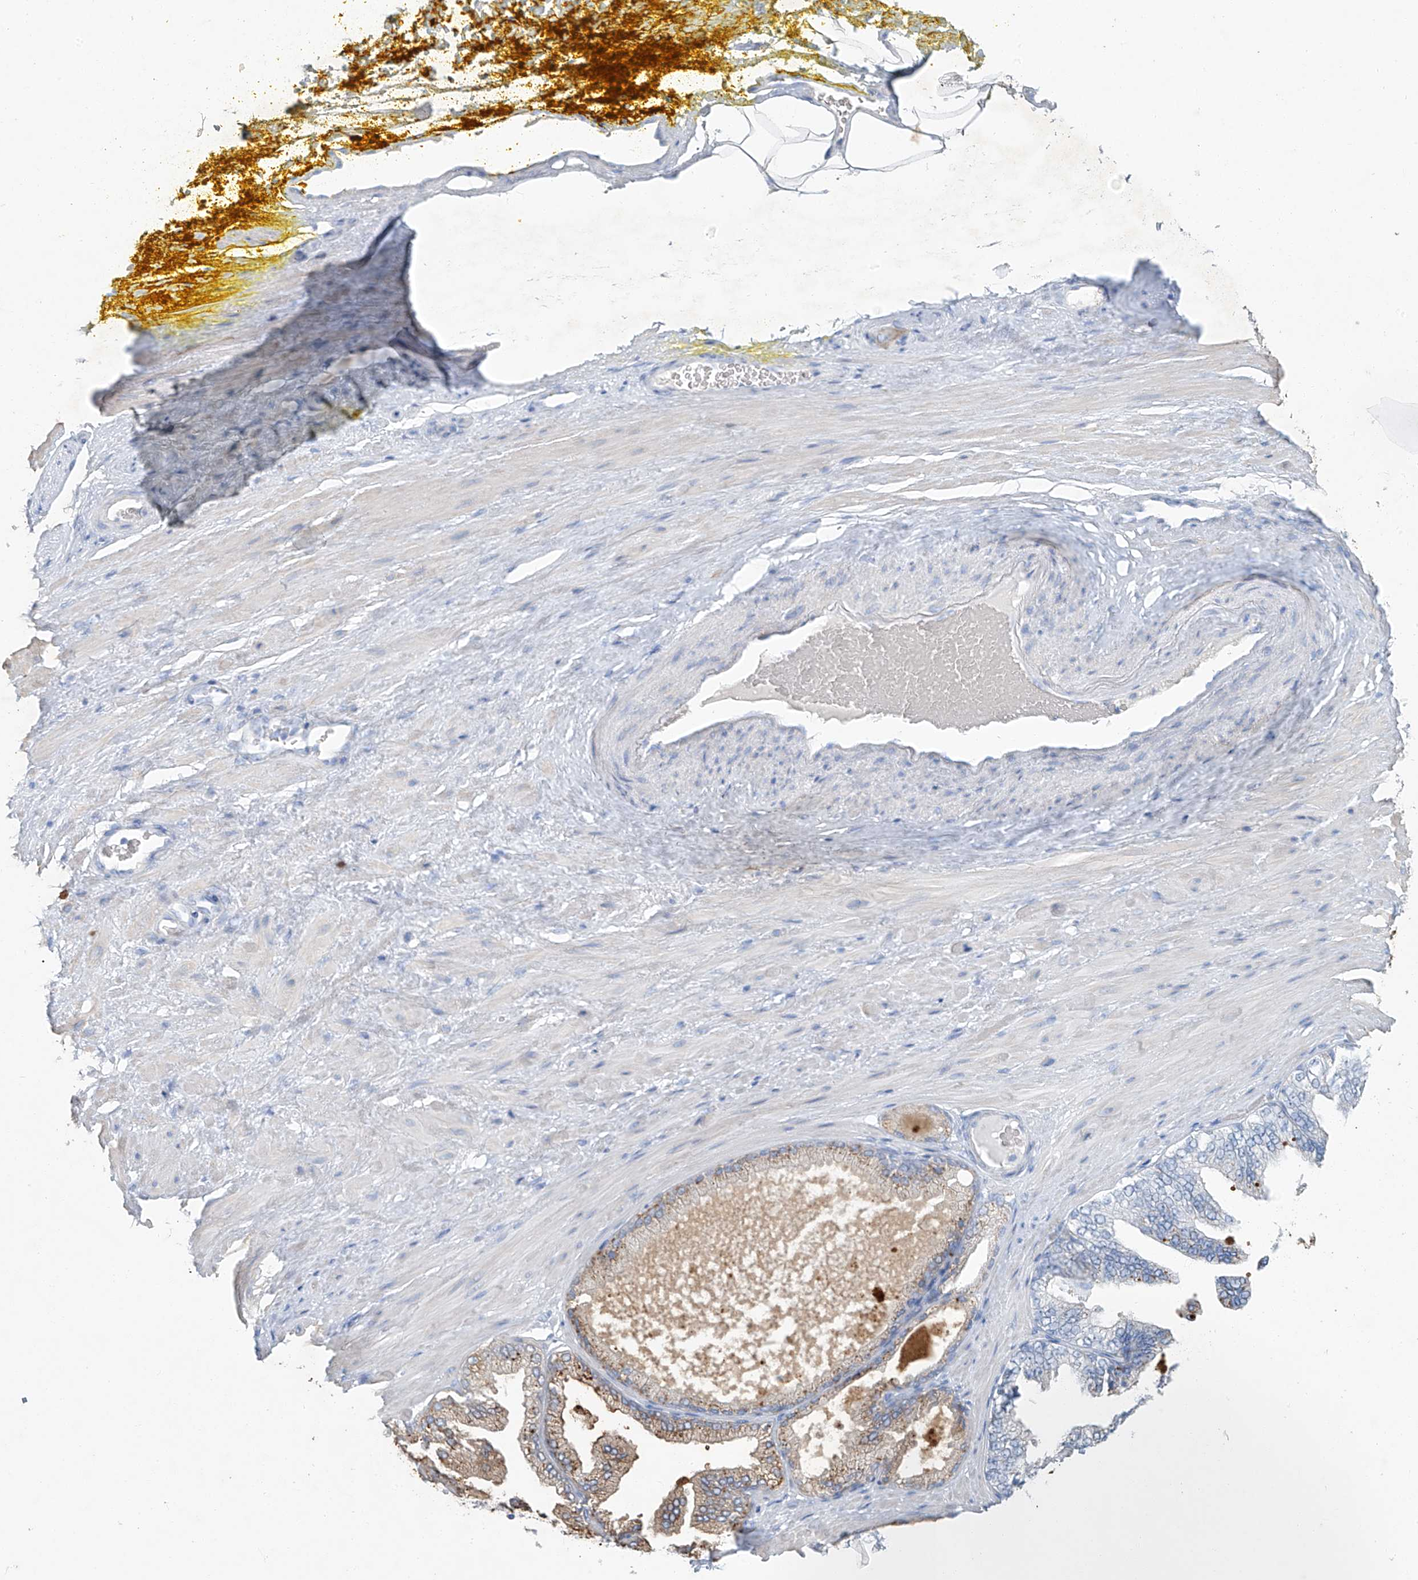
{"staining": {"intensity": "negative", "quantity": "none", "location": "none"}, "tissue": "adipose tissue", "cell_type": "Adipocytes", "image_type": "normal", "snomed": [{"axis": "morphology", "description": "Normal tissue, NOS"}, {"axis": "morphology", "description": "Adenocarcinoma, Low grade"}, {"axis": "topography", "description": "Prostate"}, {"axis": "topography", "description": "Peripheral nerve tissue"}], "caption": "Adipocytes show no significant protein positivity in unremarkable adipose tissue. (DAB IHC, high magnification).", "gene": "C1orf87", "patient": {"sex": "male", "age": 63}}